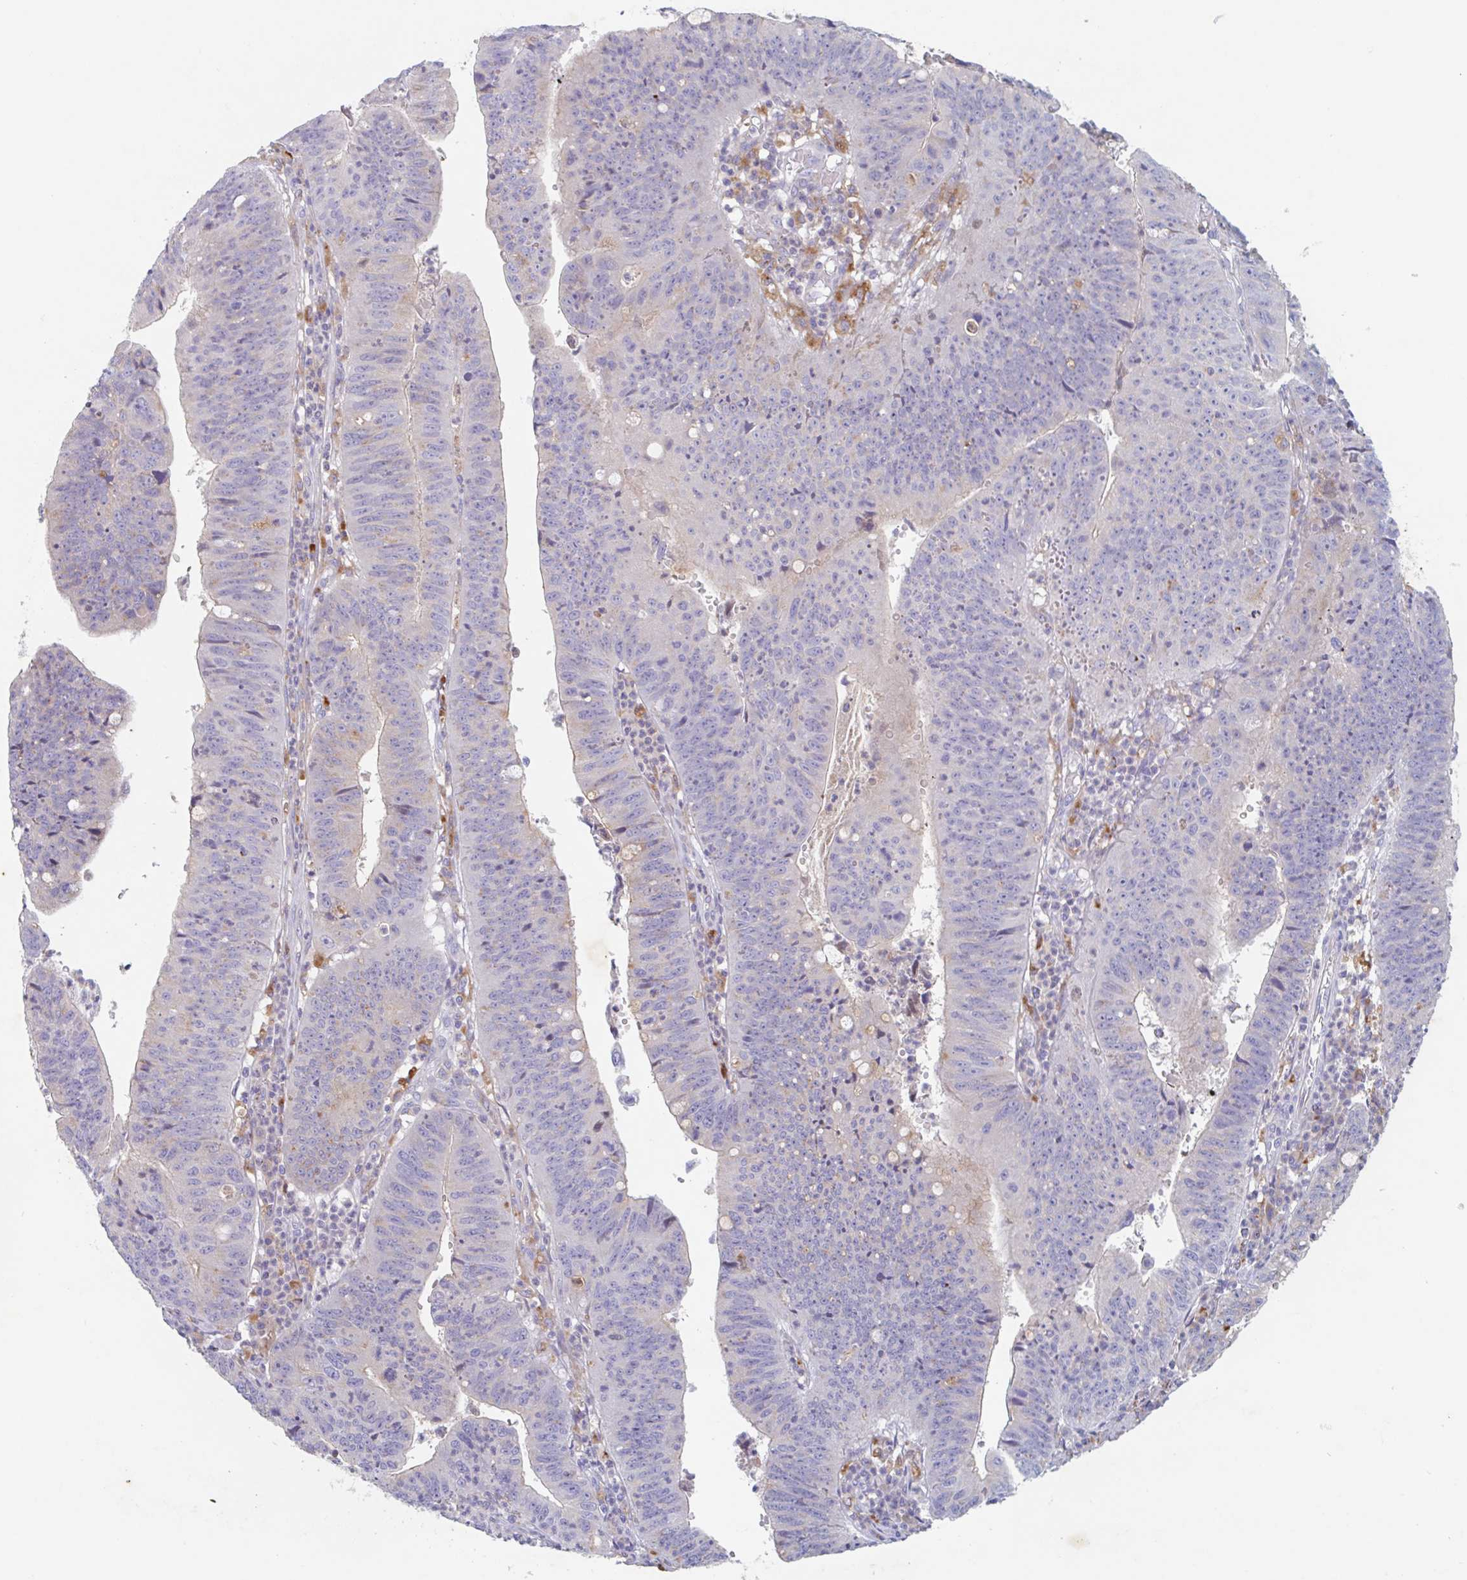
{"staining": {"intensity": "weak", "quantity": "<25%", "location": "cytoplasmic/membranous"}, "tissue": "stomach cancer", "cell_type": "Tumor cells", "image_type": "cancer", "snomed": [{"axis": "morphology", "description": "Adenocarcinoma, NOS"}, {"axis": "topography", "description": "Stomach"}], "caption": "Tumor cells show no significant protein staining in stomach cancer. The staining is performed using DAB (3,3'-diaminobenzidine) brown chromogen with nuclei counter-stained in using hematoxylin.", "gene": "MANBA", "patient": {"sex": "male", "age": 59}}